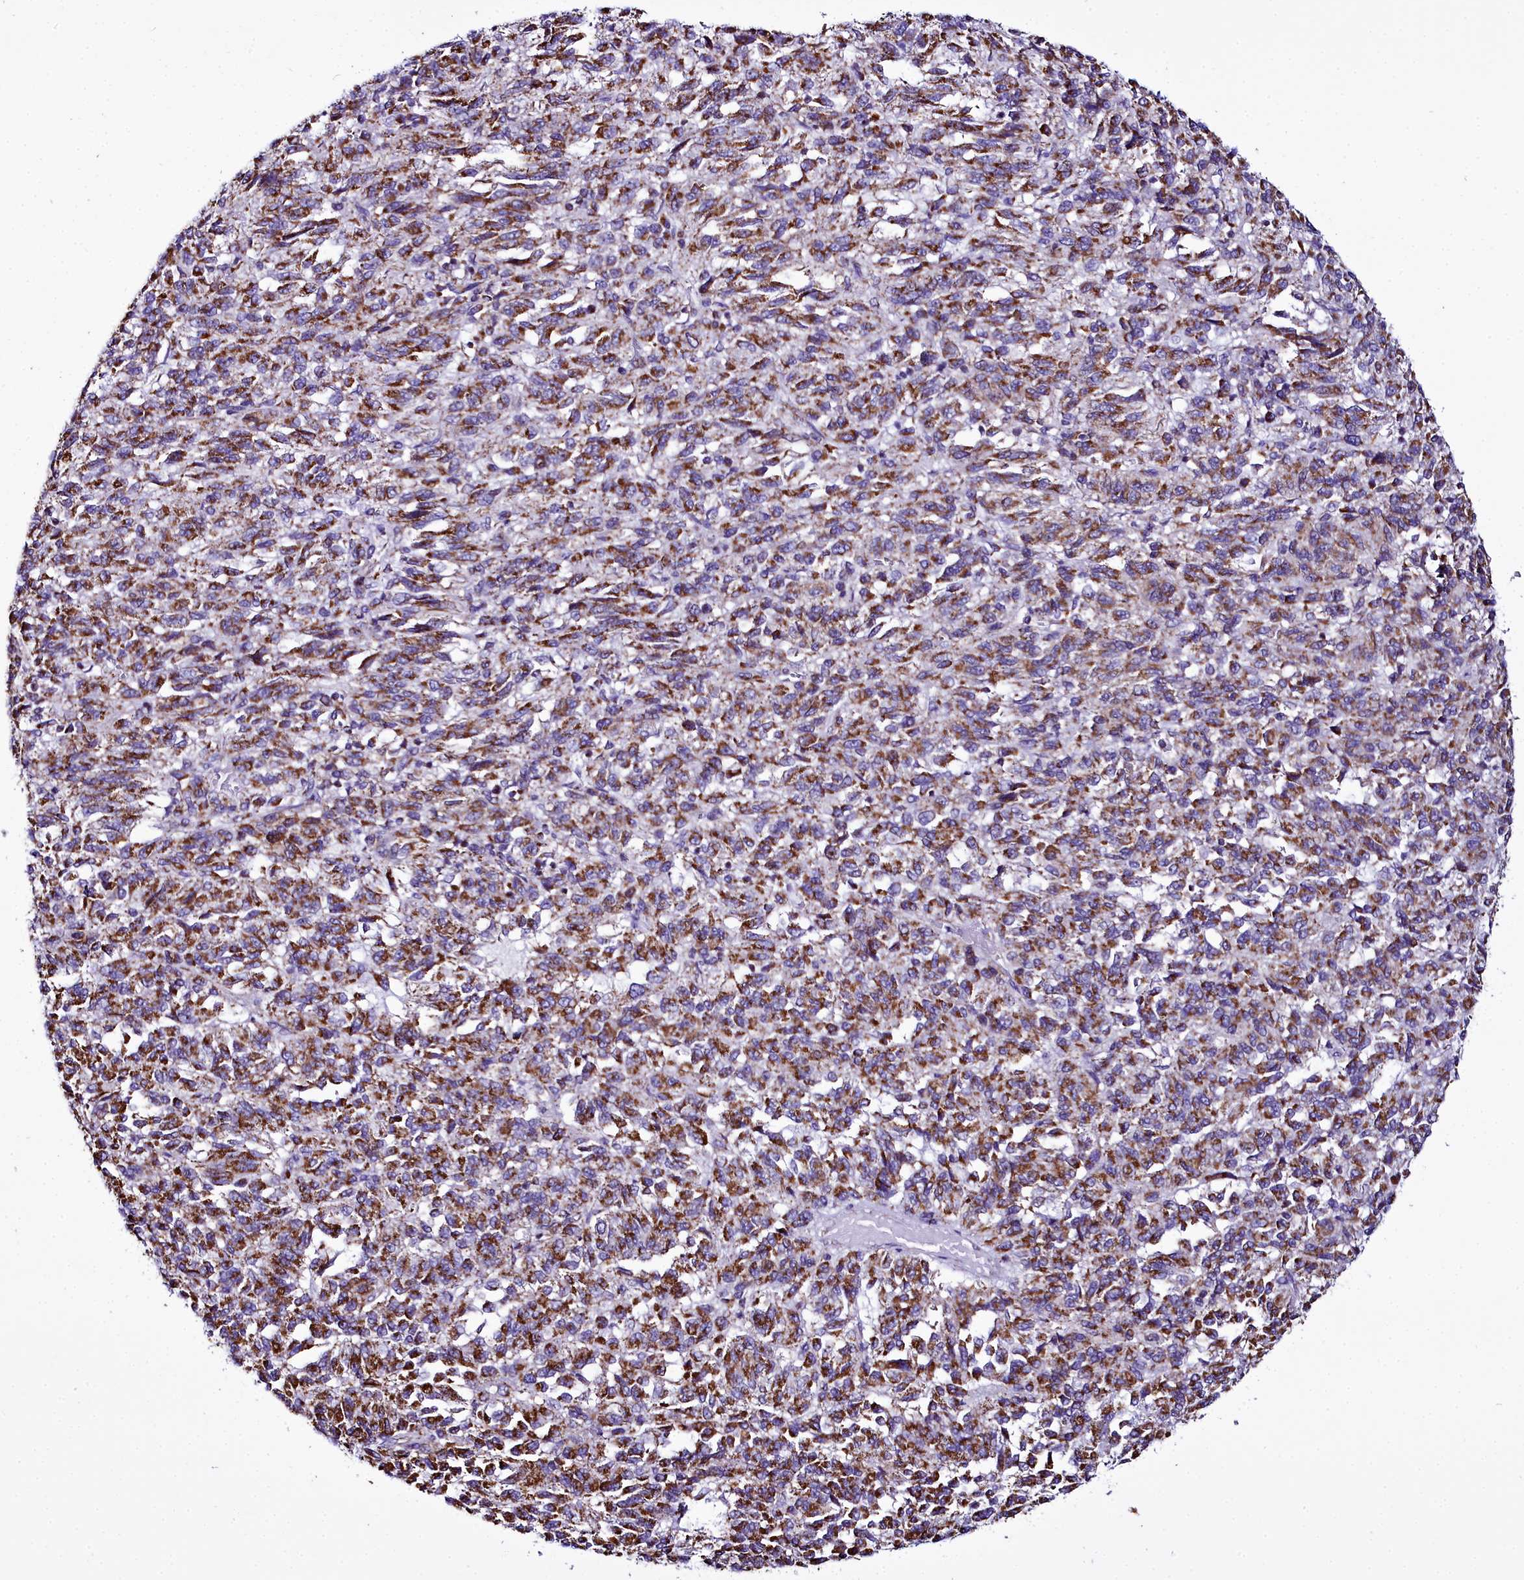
{"staining": {"intensity": "moderate", "quantity": ">75%", "location": "cytoplasmic/membranous"}, "tissue": "melanoma", "cell_type": "Tumor cells", "image_type": "cancer", "snomed": [{"axis": "morphology", "description": "Malignant melanoma, Metastatic site"}, {"axis": "topography", "description": "Lung"}], "caption": "An image of human malignant melanoma (metastatic site) stained for a protein displays moderate cytoplasmic/membranous brown staining in tumor cells.", "gene": "WDFY3", "patient": {"sex": "male", "age": 64}}